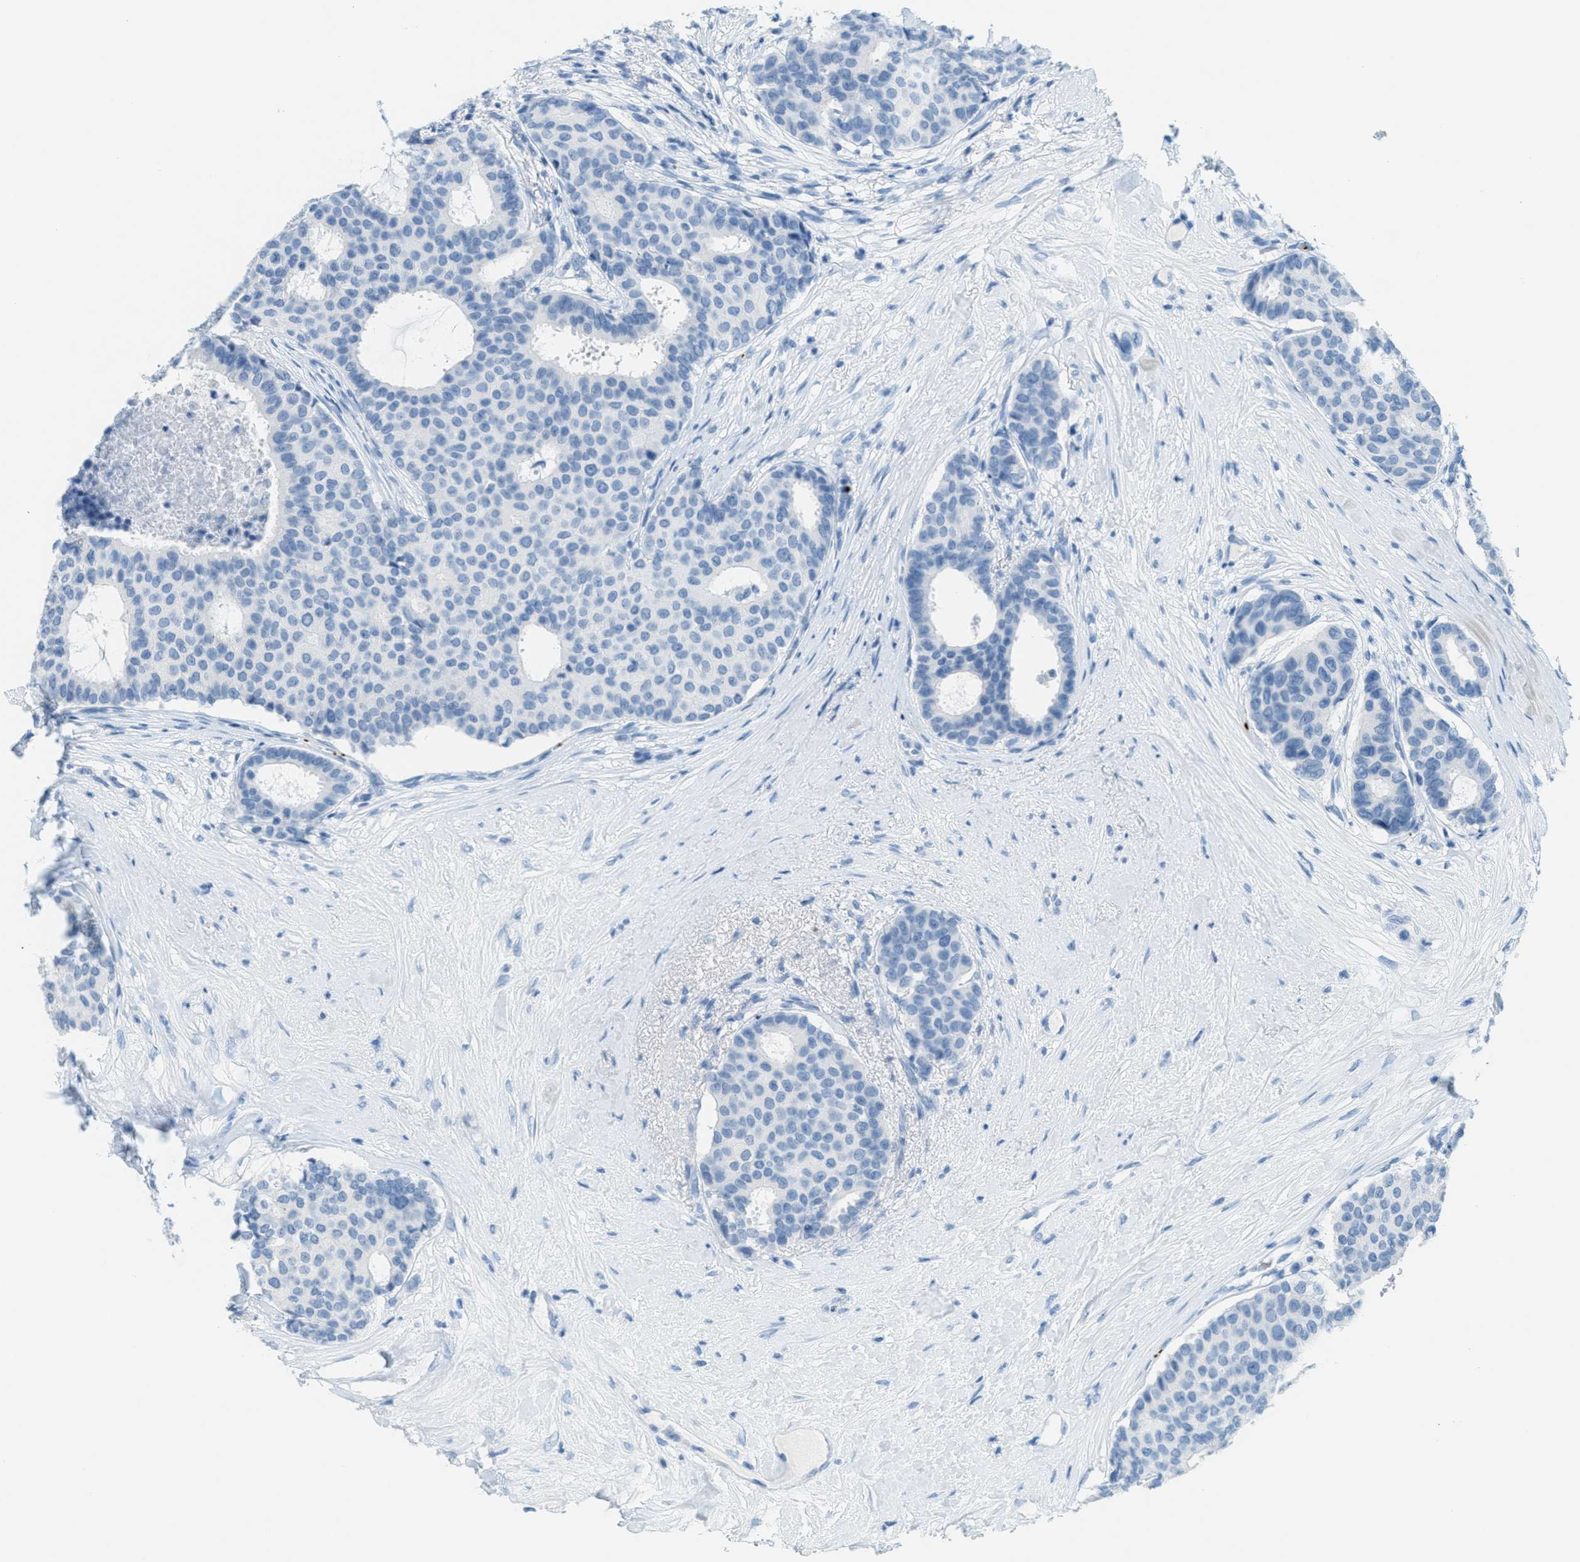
{"staining": {"intensity": "negative", "quantity": "none", "location": "none"}, "tissue": "breast cancer", "cell_type": "Tumor cells", "image_type": "cancer", "snomed": [{"axis": "morphology", "description": "Duct carcinoma"}, {"axis": "topography", "description": "Breast"}], "caption": "An image of breast cancer (intraductal carcinoma) stained for a protein demonstrates no brown staining in tumor cells.", "gene": "PPBP", "patient": {"sex": "female", "age": 75}}